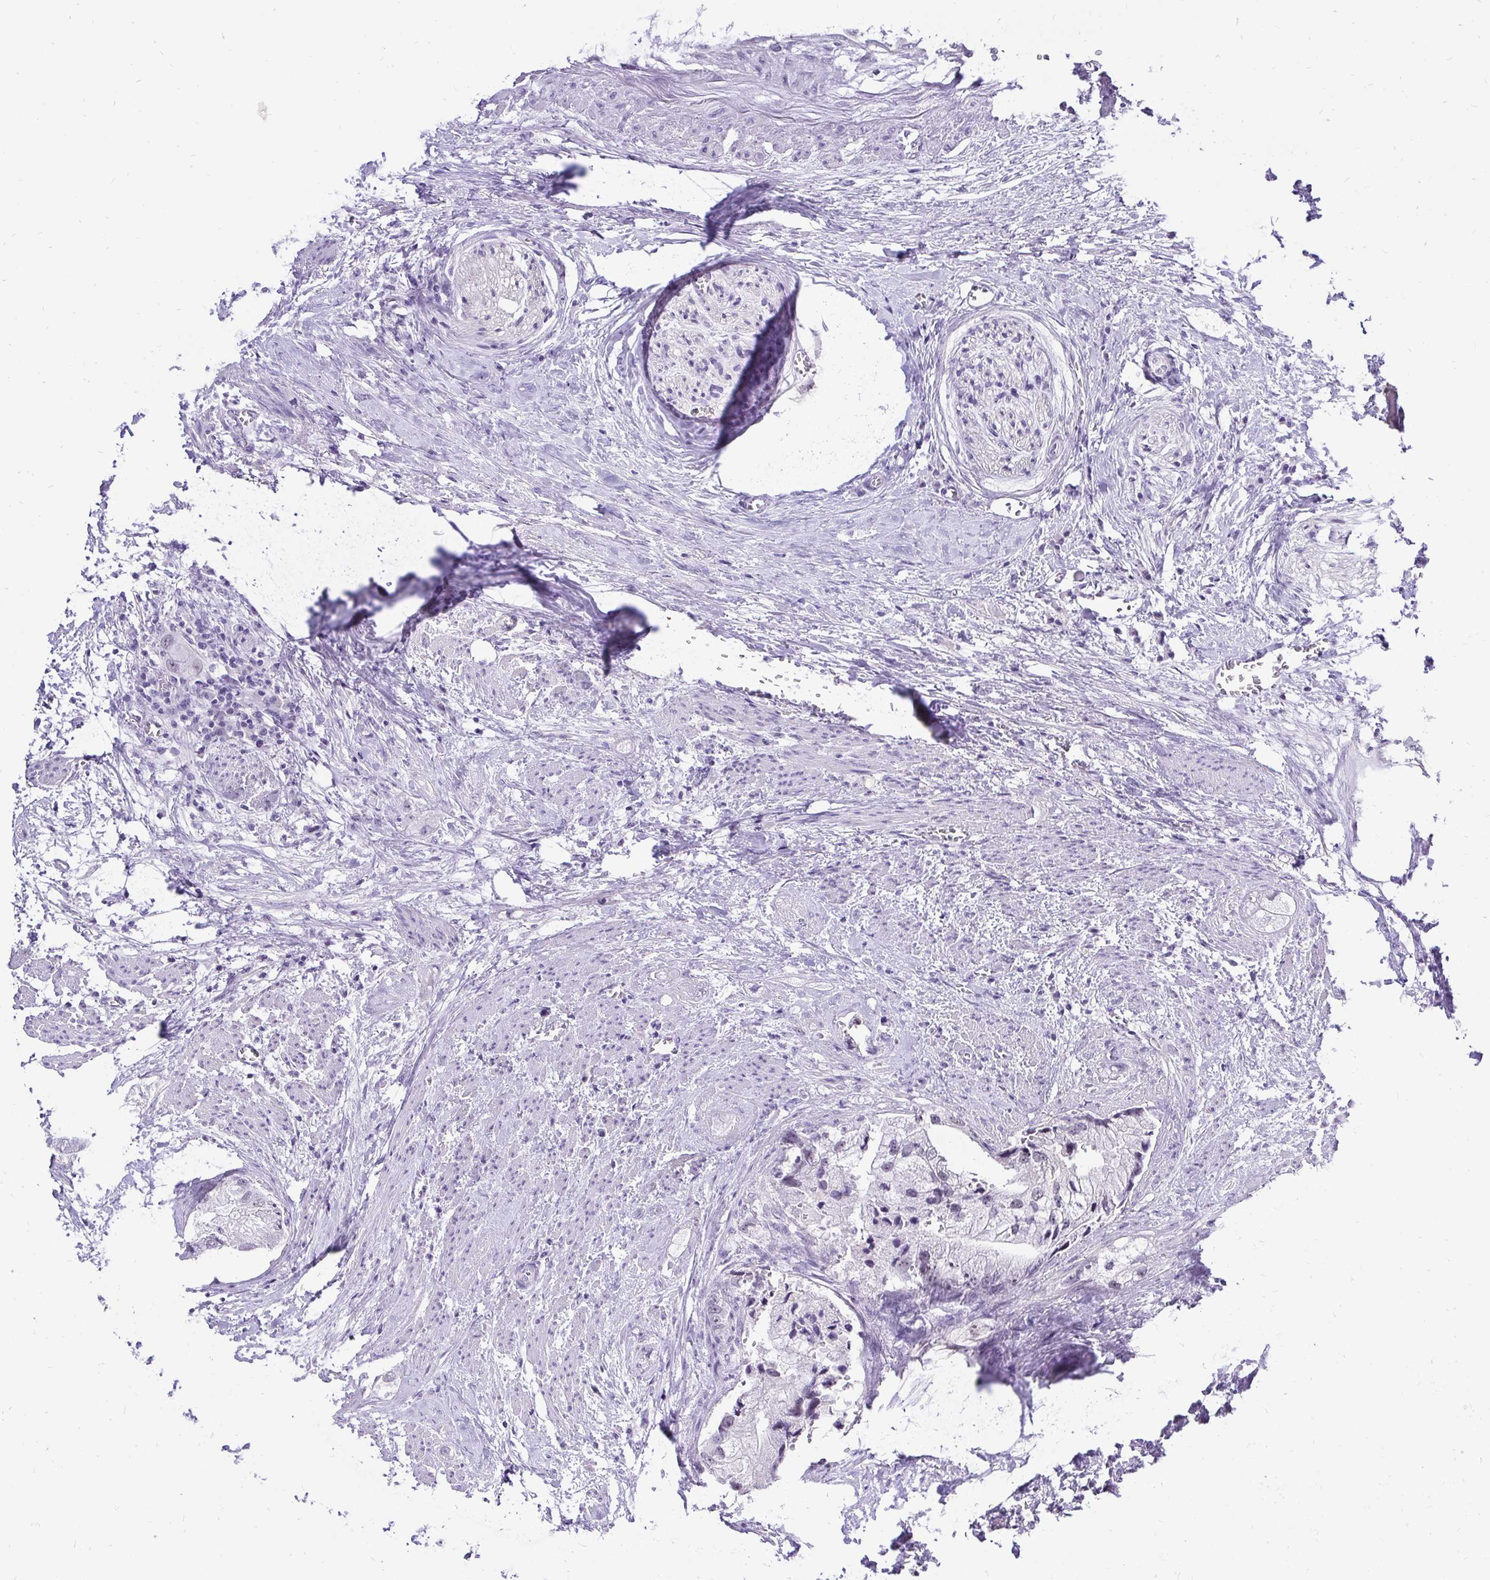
{"staining": {"intensity": "negative", "quantity": "none", "location": "none"}, "tissue": "prostate cancer", "cell_type": "Tumor cells", "image_type": "cancer", "snomed": [{"axis": "morphology", "description": "Adenocarcinoma, High grade"}, {"axis": "topography", "description": "Prostate"}], "caption": "DAB (3,3'-diaminobenzidine) immunohistochemical staining of prostate cancer (high-grade adenocarcinoma) reveals no significant positivity in tumor cells.", "gene": "ZNF860", "patient": {"sex": "male", "age": 70}}